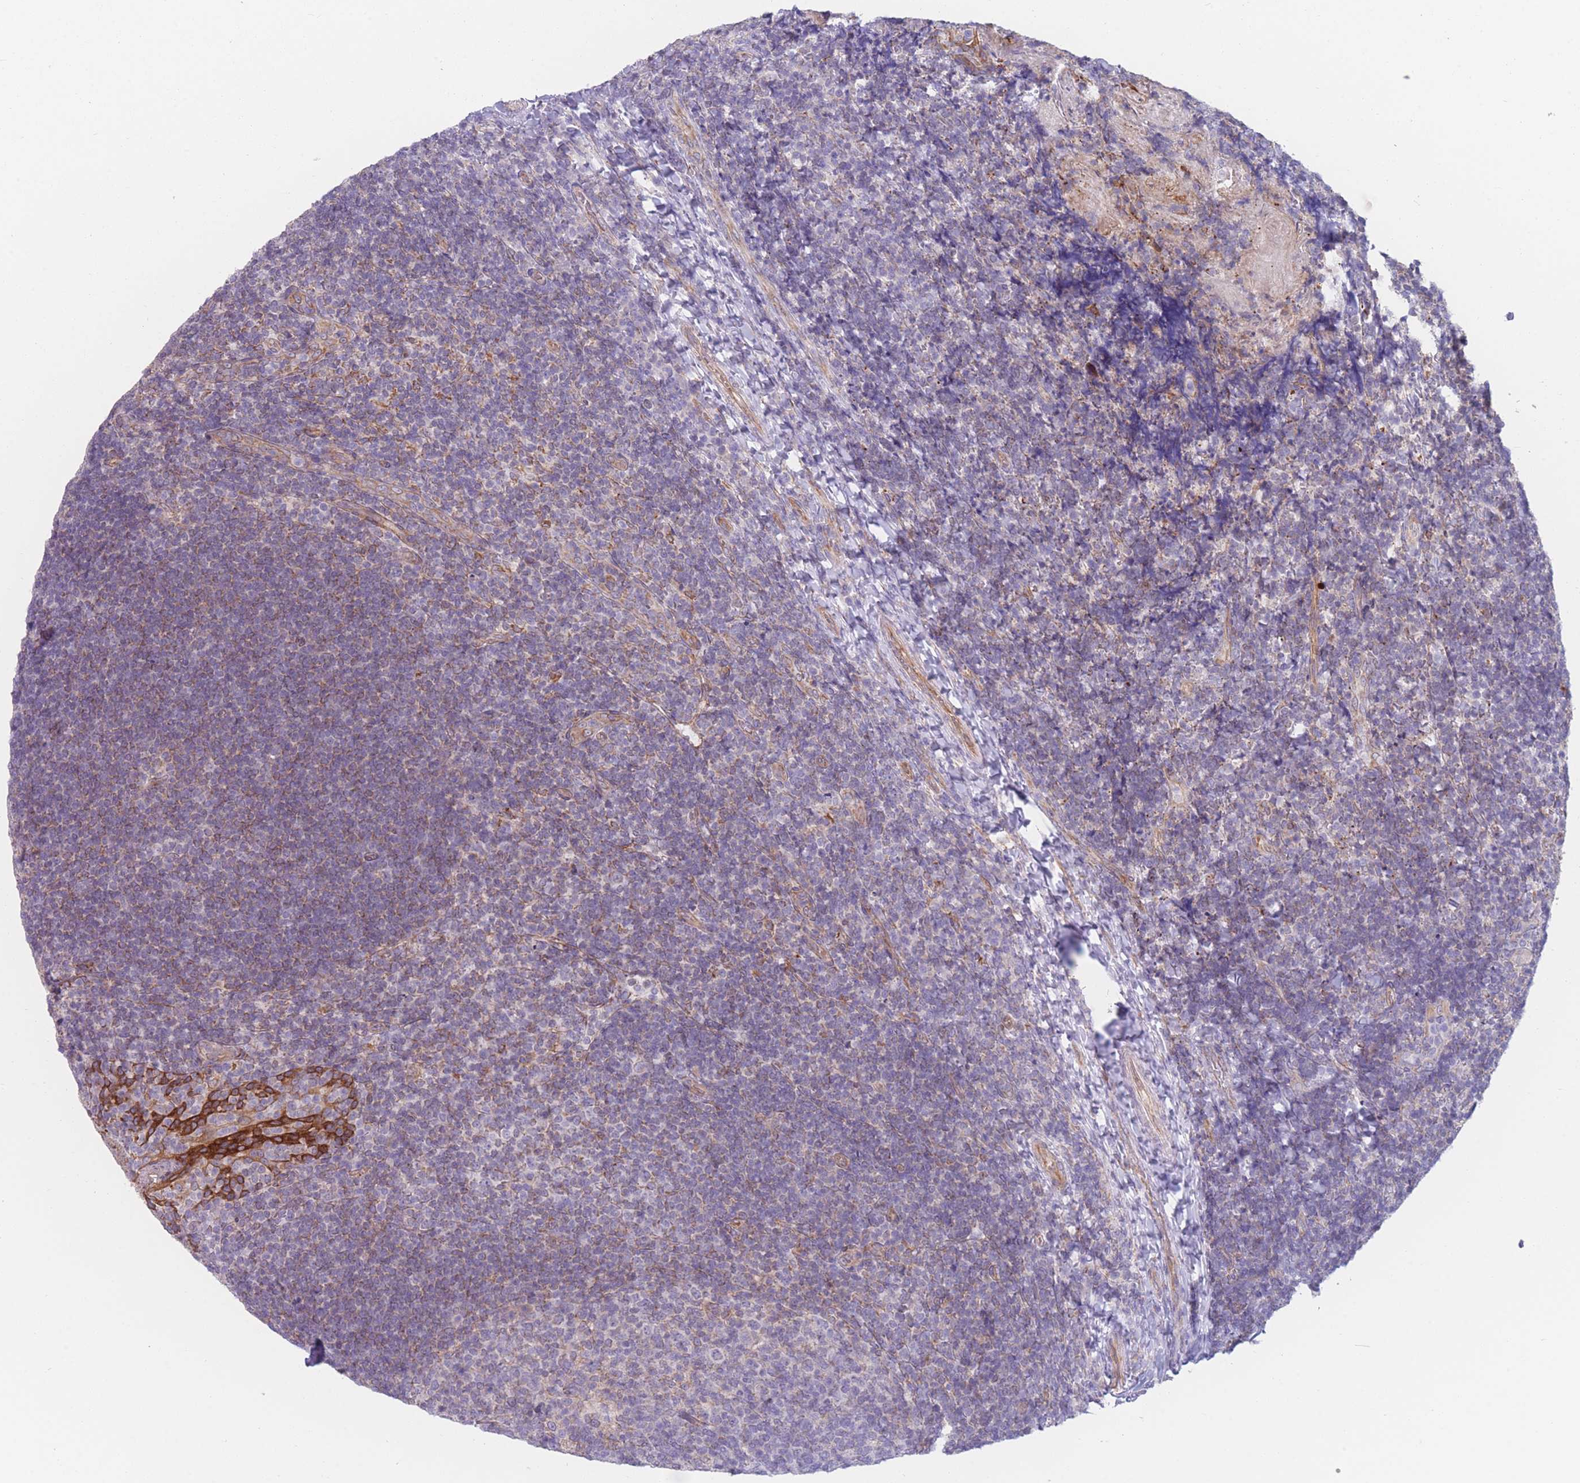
{"staining": {"intensity": "negative", "quantity": "none", "location": "none"}, "tissue": "tonsil", "cell_type": "Germinal center cells", "image_type": "normal", "snomed": [{"axis": "morphology", "description": "Normal tissue, NOS"}, {"axis": "topography", "description": "Tonsil"}], "caption": "High power microscopy image of an immunohistochemistry (IHC) micrograph of benign tonsil, revealing no significant staining in germinal center cells. (DAB IHC with hematoxylin counter stain).", "gene": "AK9", "patient": {"sex": "female", "age": 10}}